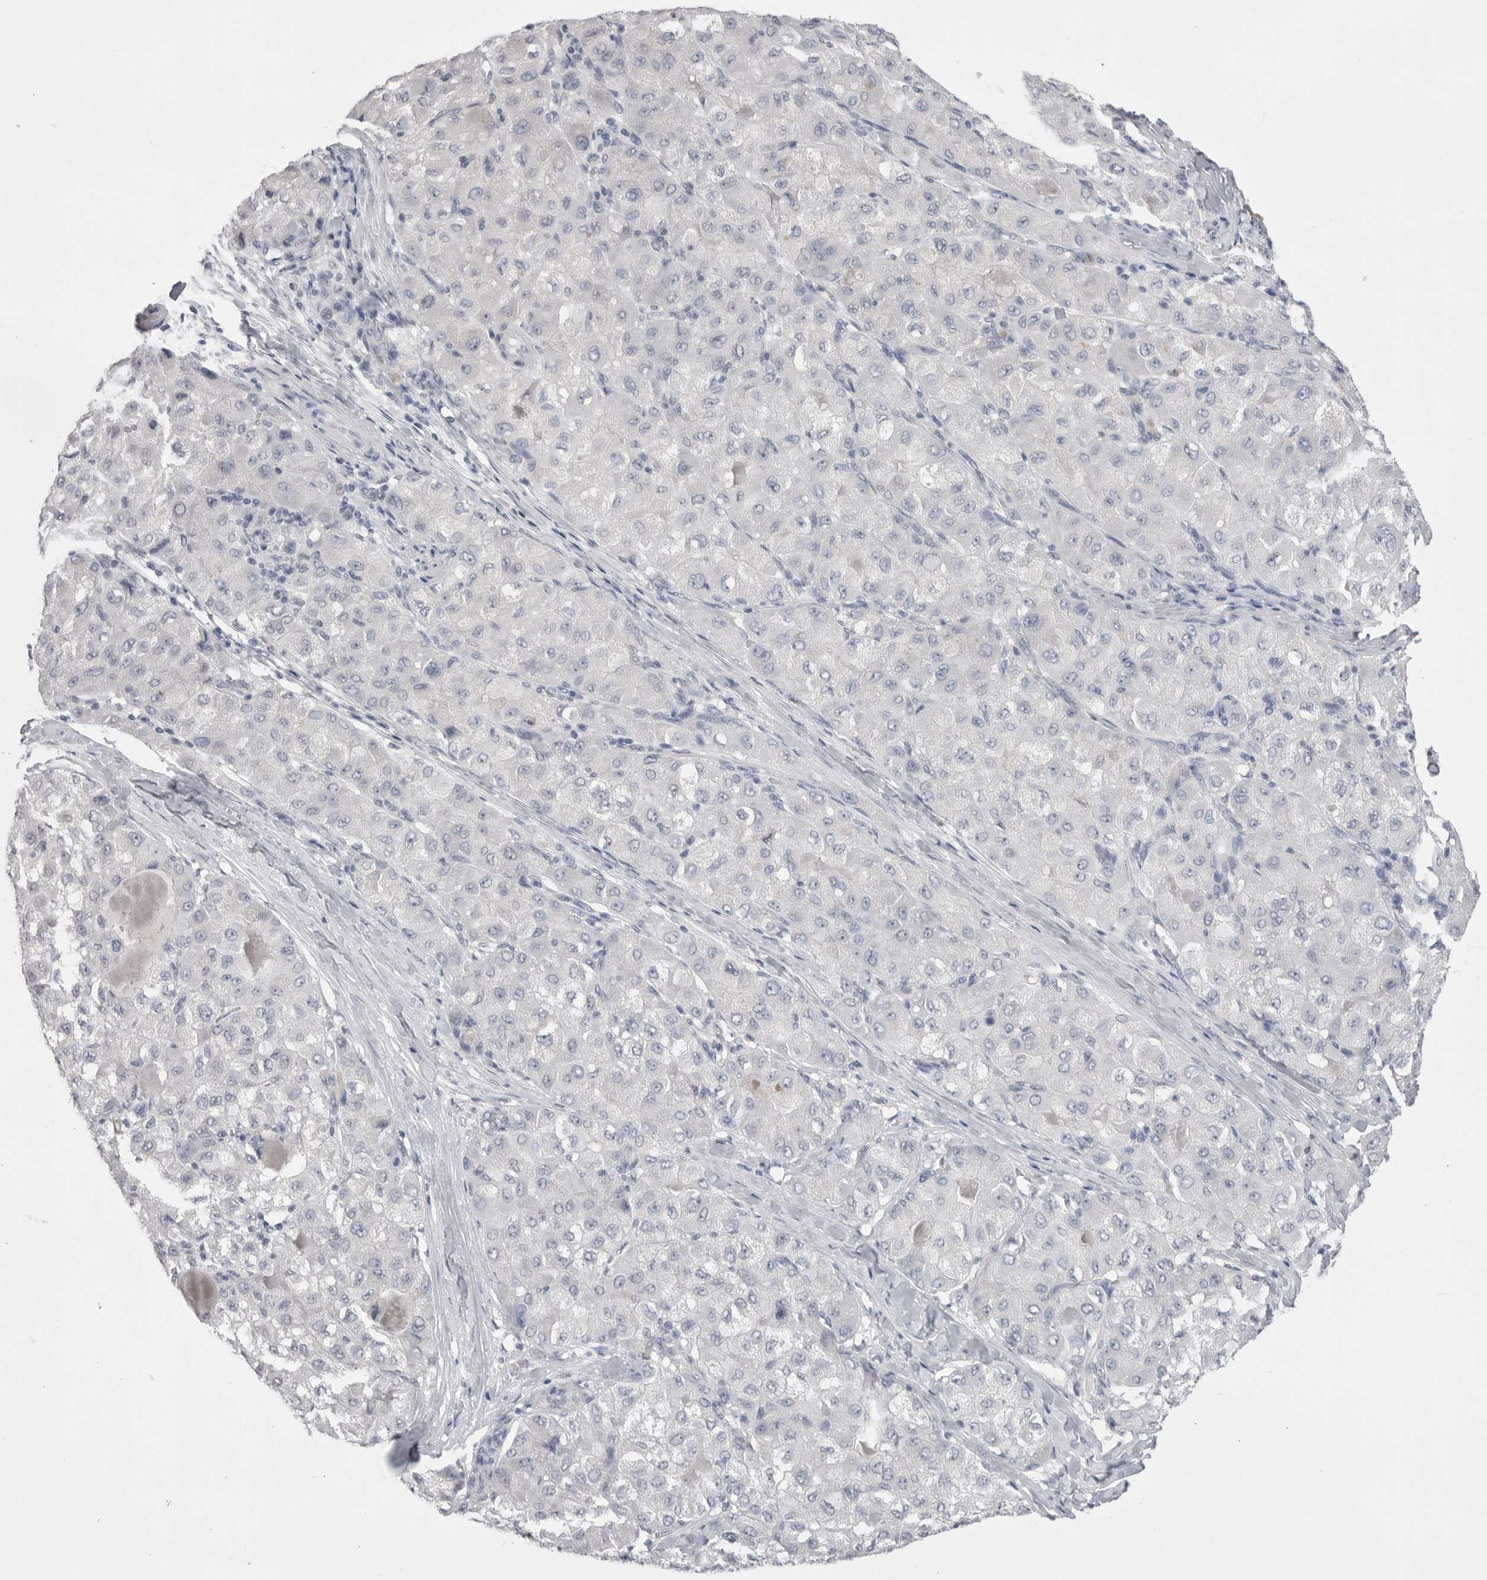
{"staining": {"intensity": "negative", "quantity": "none", "location": "none"}, "tissue": "liver cancer", "cell_type": "Tumor cells", "image_type": "cancer", "snomed": [{"axis": "morphology", "description": "Carcinoma, Hepatocellular, NOS"}, {"axis": "topography", "description": "Liver"}], "caption": "The IHC image has no significant positivity in tumor cells of liver hepatocellular carcinoma tissue.", "gene": "CPB1", "patient": {"sex": "male", "age": 80}}